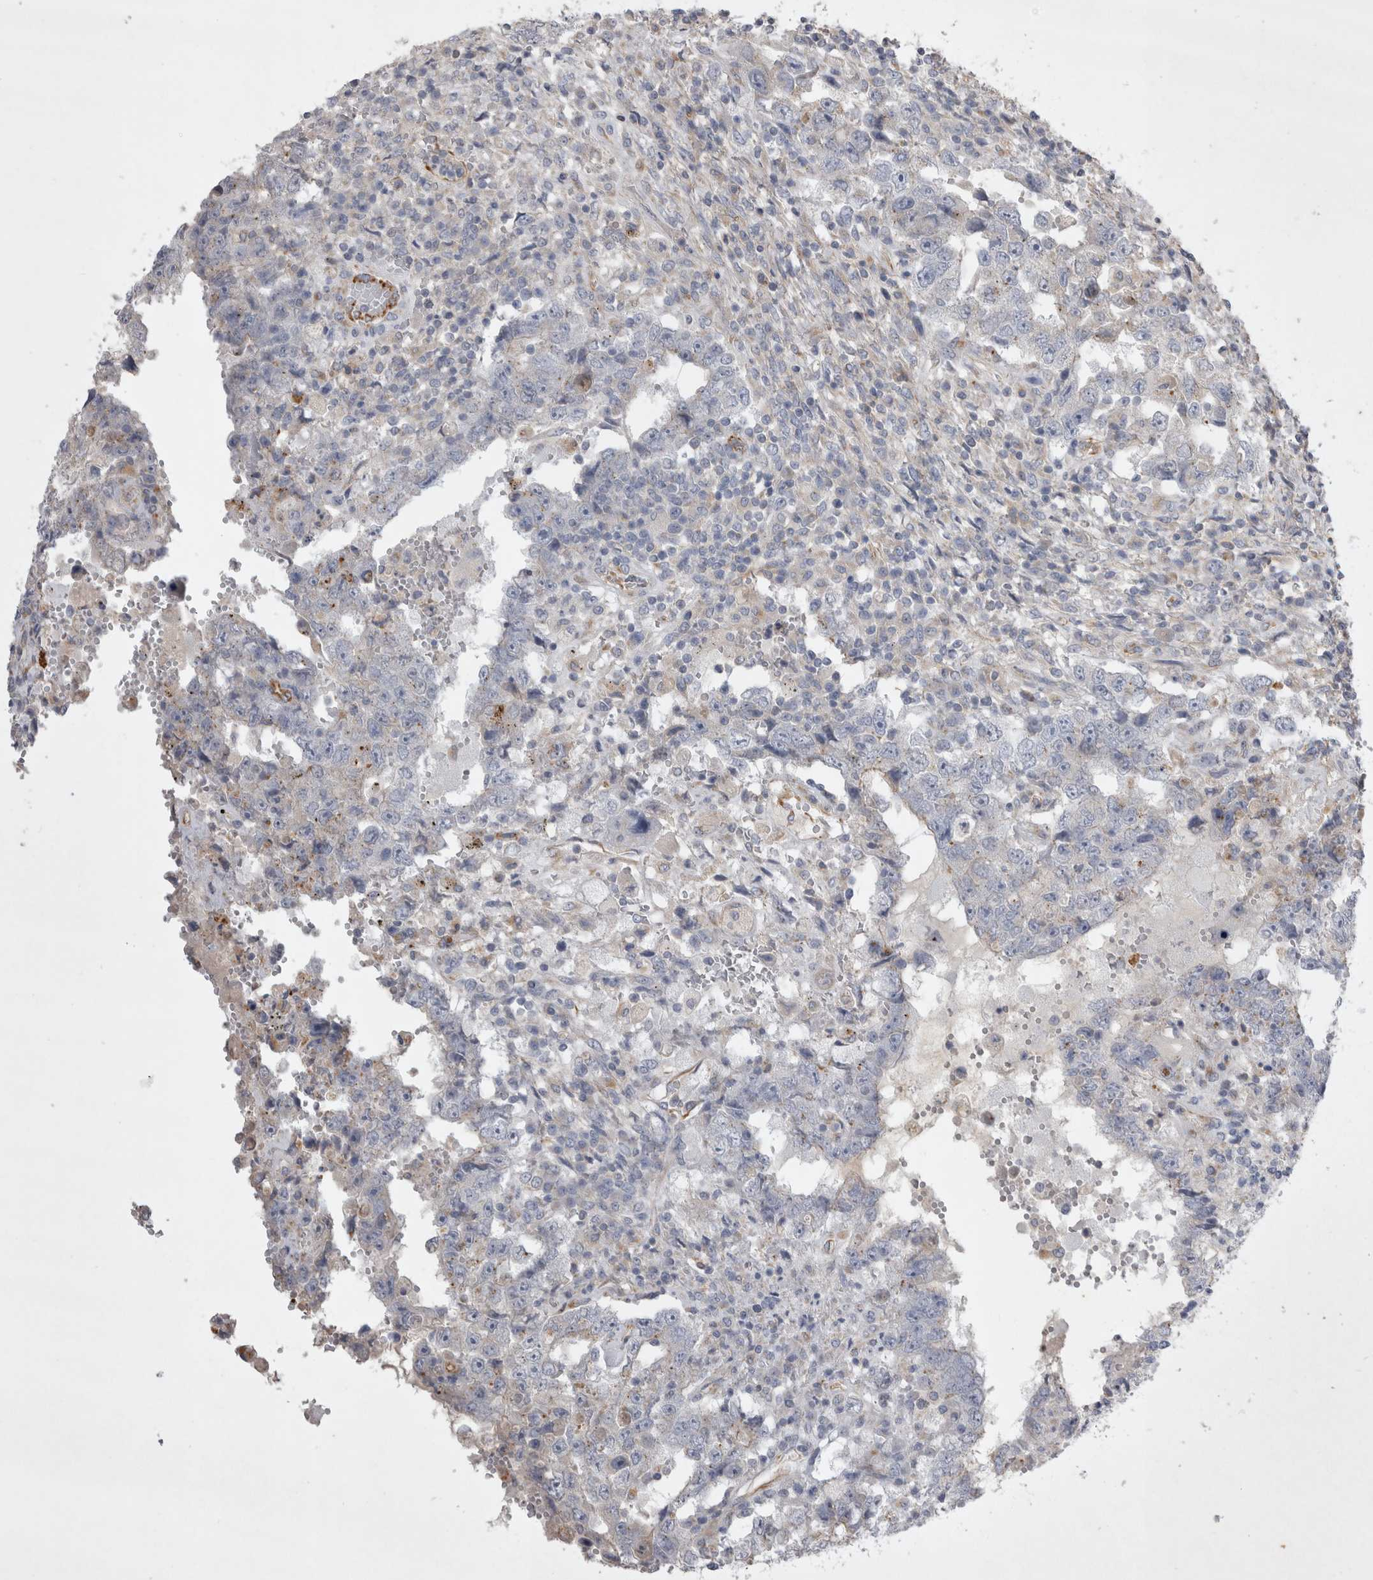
{"staining": {"intensity": "negative", "quantity": "none", "location": "none"}, "tissue": "testis cancer", "cell_type": "Tumor cells", "image_type": "cancer", "snomed": [{"axis": "morphology", "description": "Carcinoma, Embryonal, NOS"}, {"axis": "topography", "description": "Testis"}], "caption": "The image exhibits no significant staining in tumor cells of testis cancer.", "gene": "STRADB", "patient": {"sex": "male", "age": 26}}